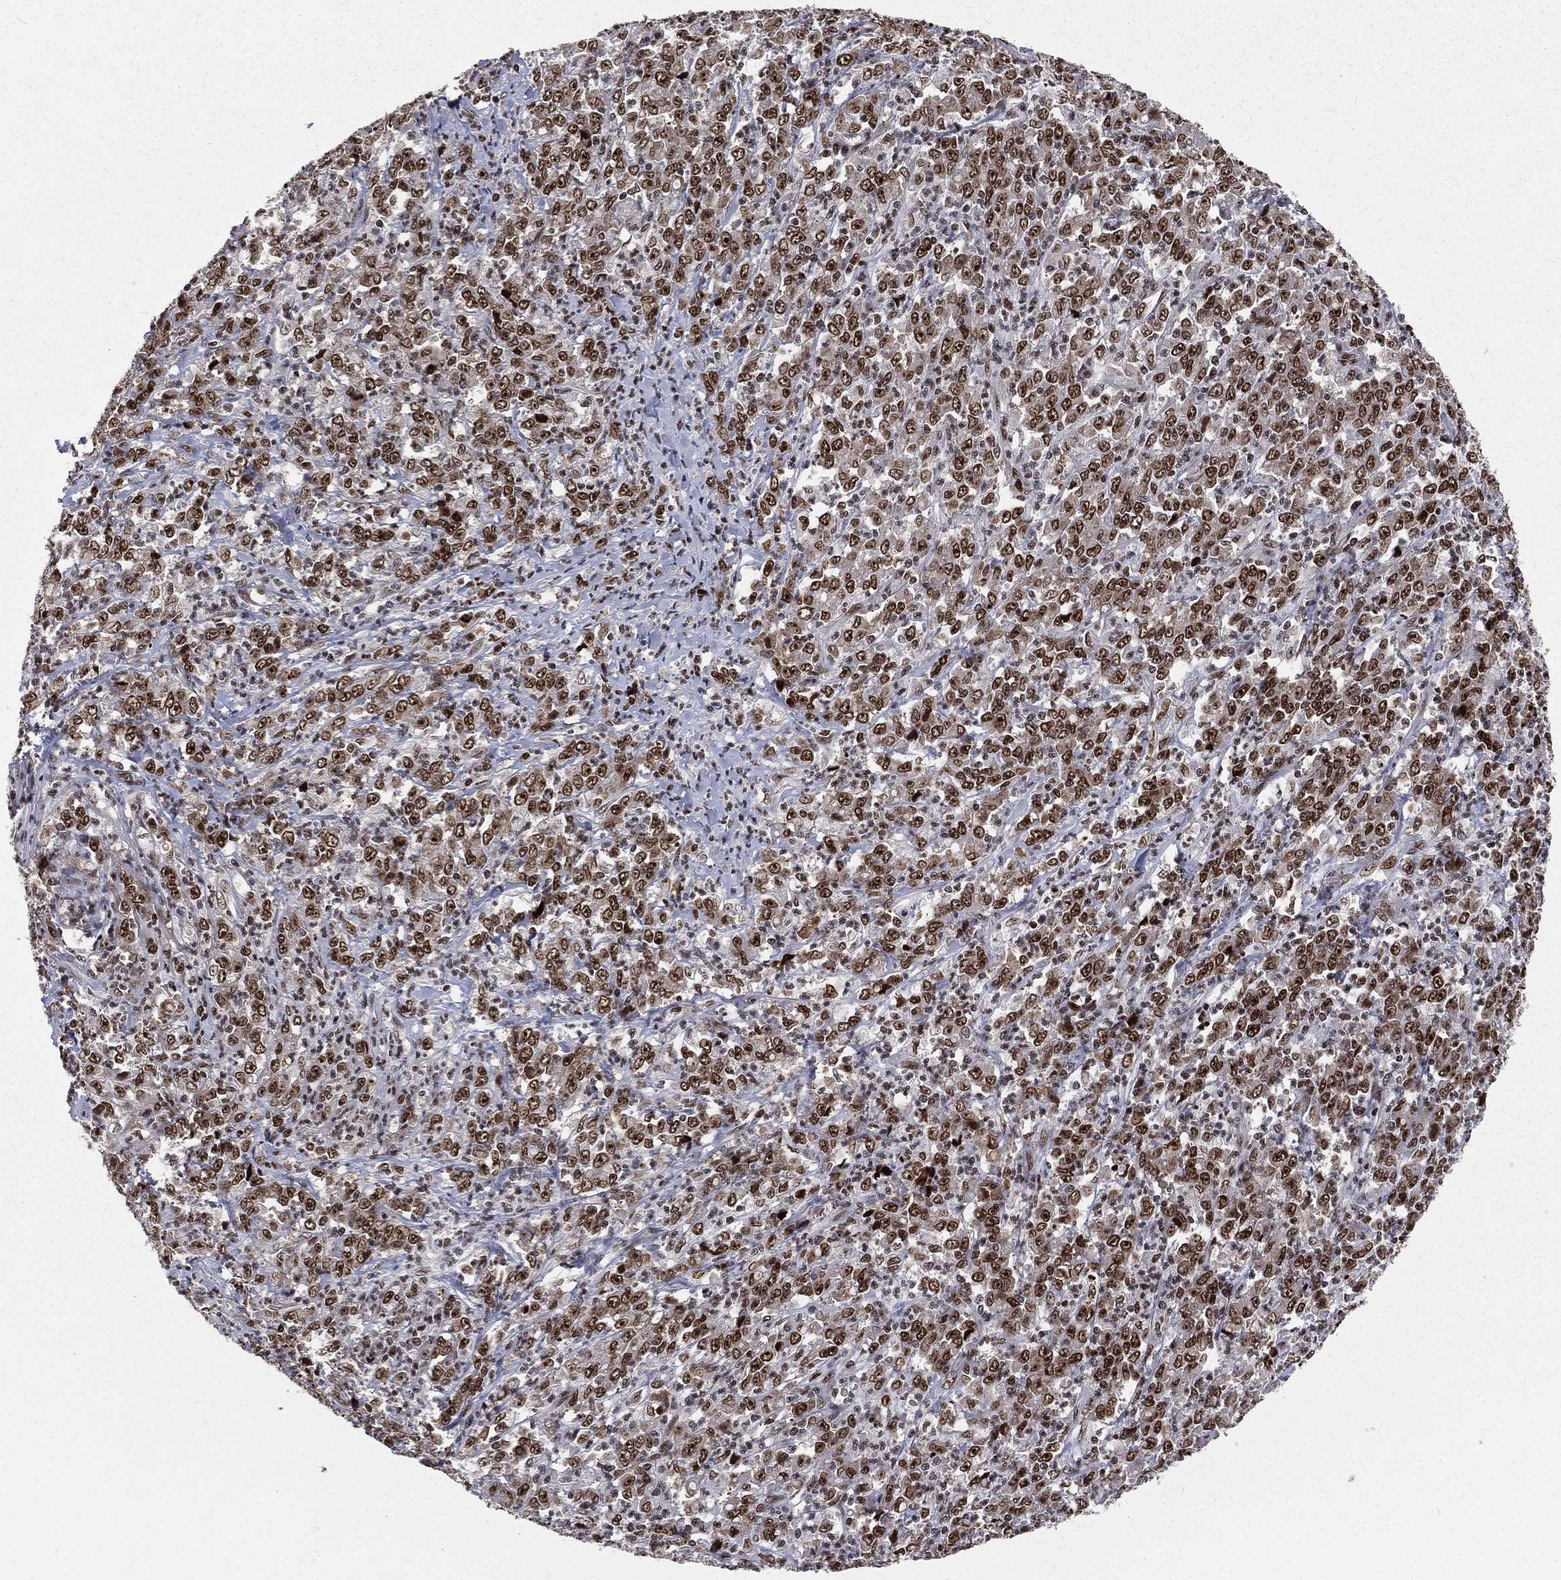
{"staining": {"intensity": "strong", "quantity": ">75%", "location": "nuclear"}, "tissue": "stomach cancer", "cell_type": "Tumor cells", "image_type": "cancer", "snomed": [{"axis": "morphology", "description": "Adenocarcinoma, NOS"}, {"axis": "topography", "description": "Stomach, lower"}], "caption": "The photomicrograph exhibits a brown stain indicating the presence of a protein in the nuclear of tumor cells in stomach cancer (adenocarcinoma).", "gene": "POLB", "patient": {"sex": "female", "age": 71}}